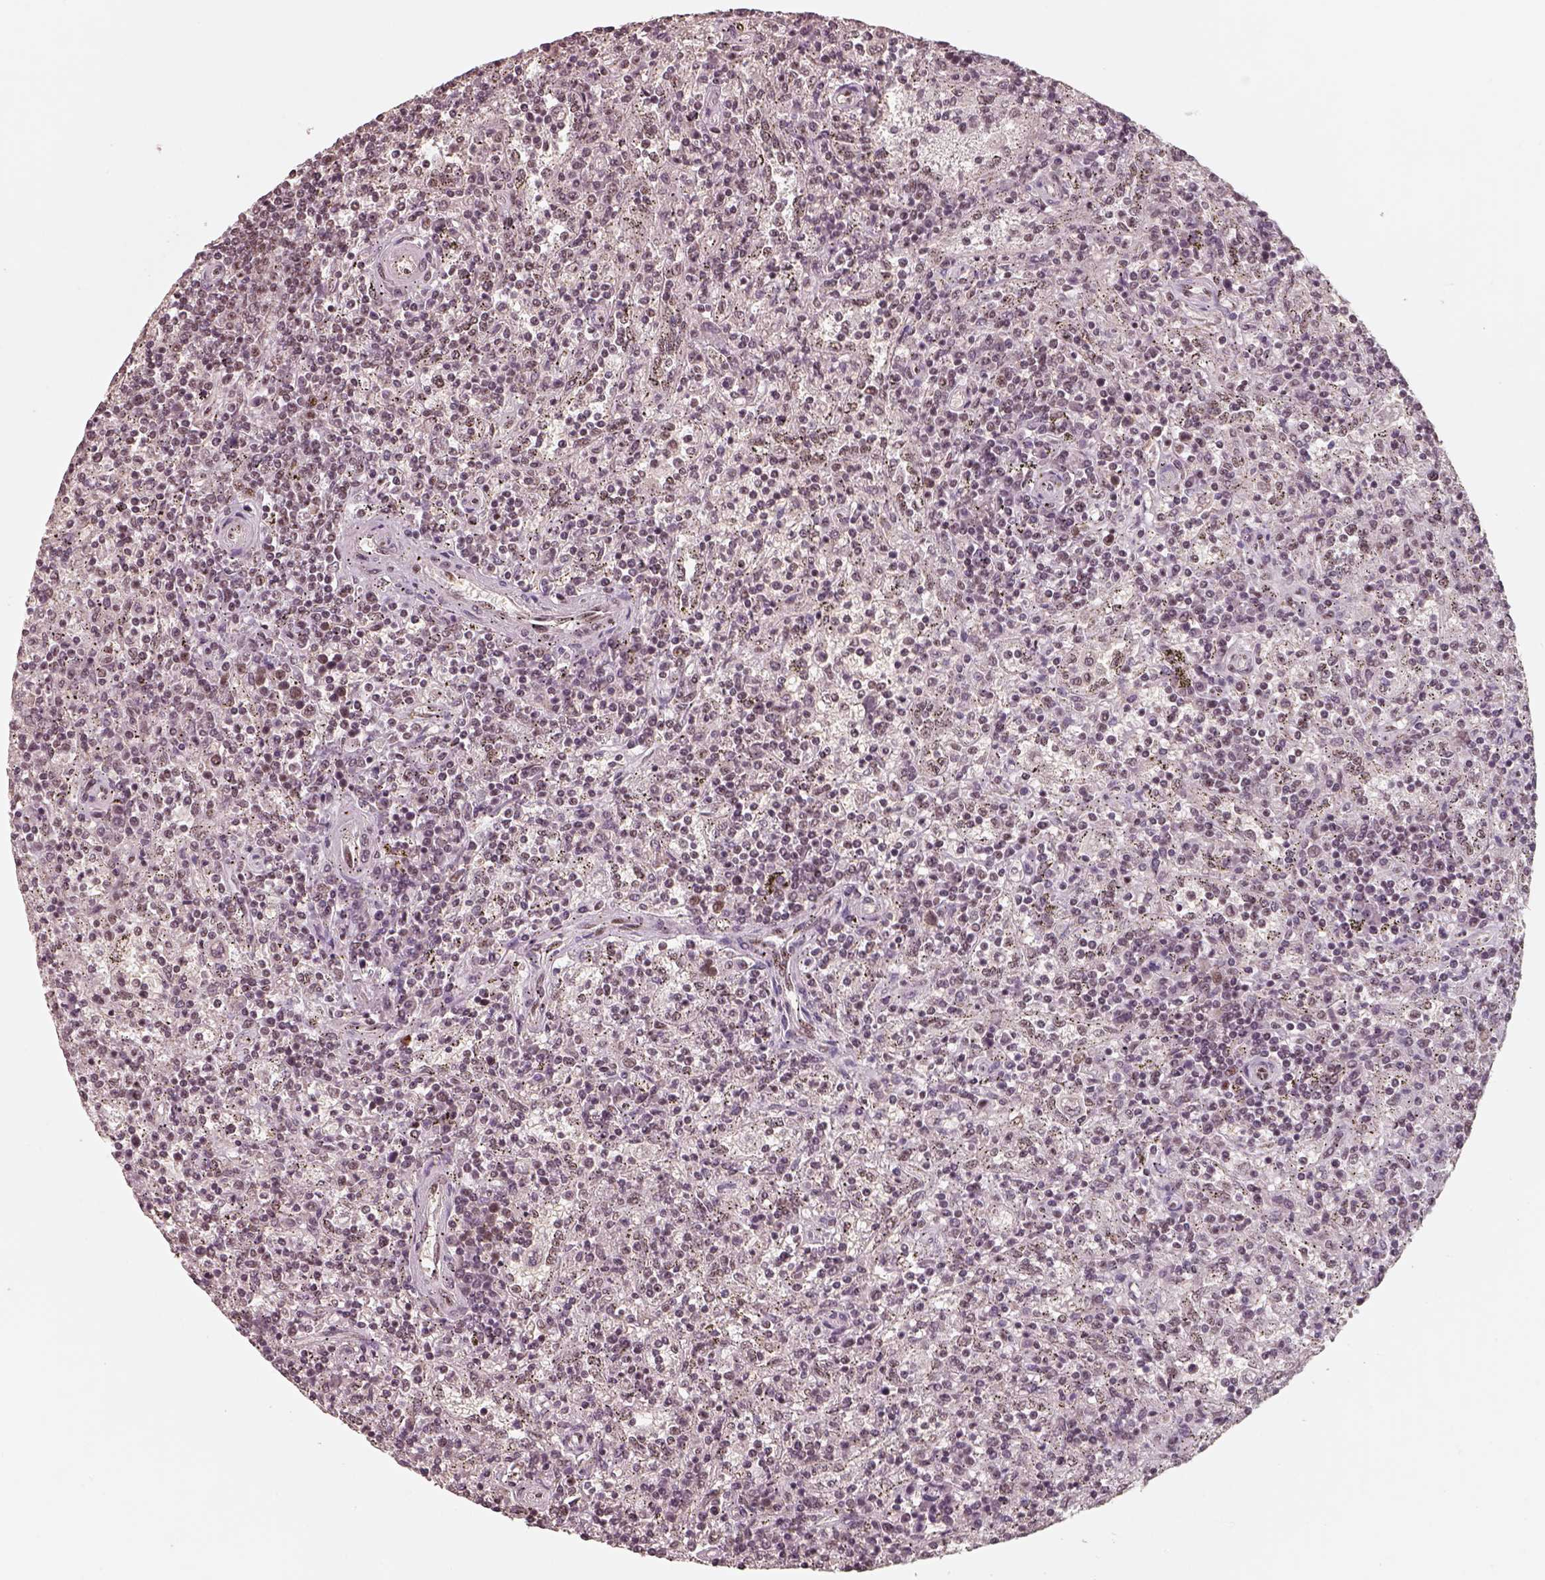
{"staining": {"intensity": "weak", "quantity": ">75%", "location": "nuclear"}, "tissue": "lymphoma", "cell_type": "Tumor cells", "image_type": "cancer", "snomed": [{"axis": "morphology", "description": "Malignant lymphoma, non-Hodgkin's type, Low grade"}, {"axis": "topography", "description": "Spleen"}], "caption": "Malignant lymphoma, non-Hodgkin's type (low-grade) stained with DAB (3,3'-diaminobenzidine) immunohistochemistry (IHC) exhibits low levels of weak nuclear expression in about >75% of tumor cells.", "gene": "ATXN7L3", "patient": {"sex": "male", "age": 62}}